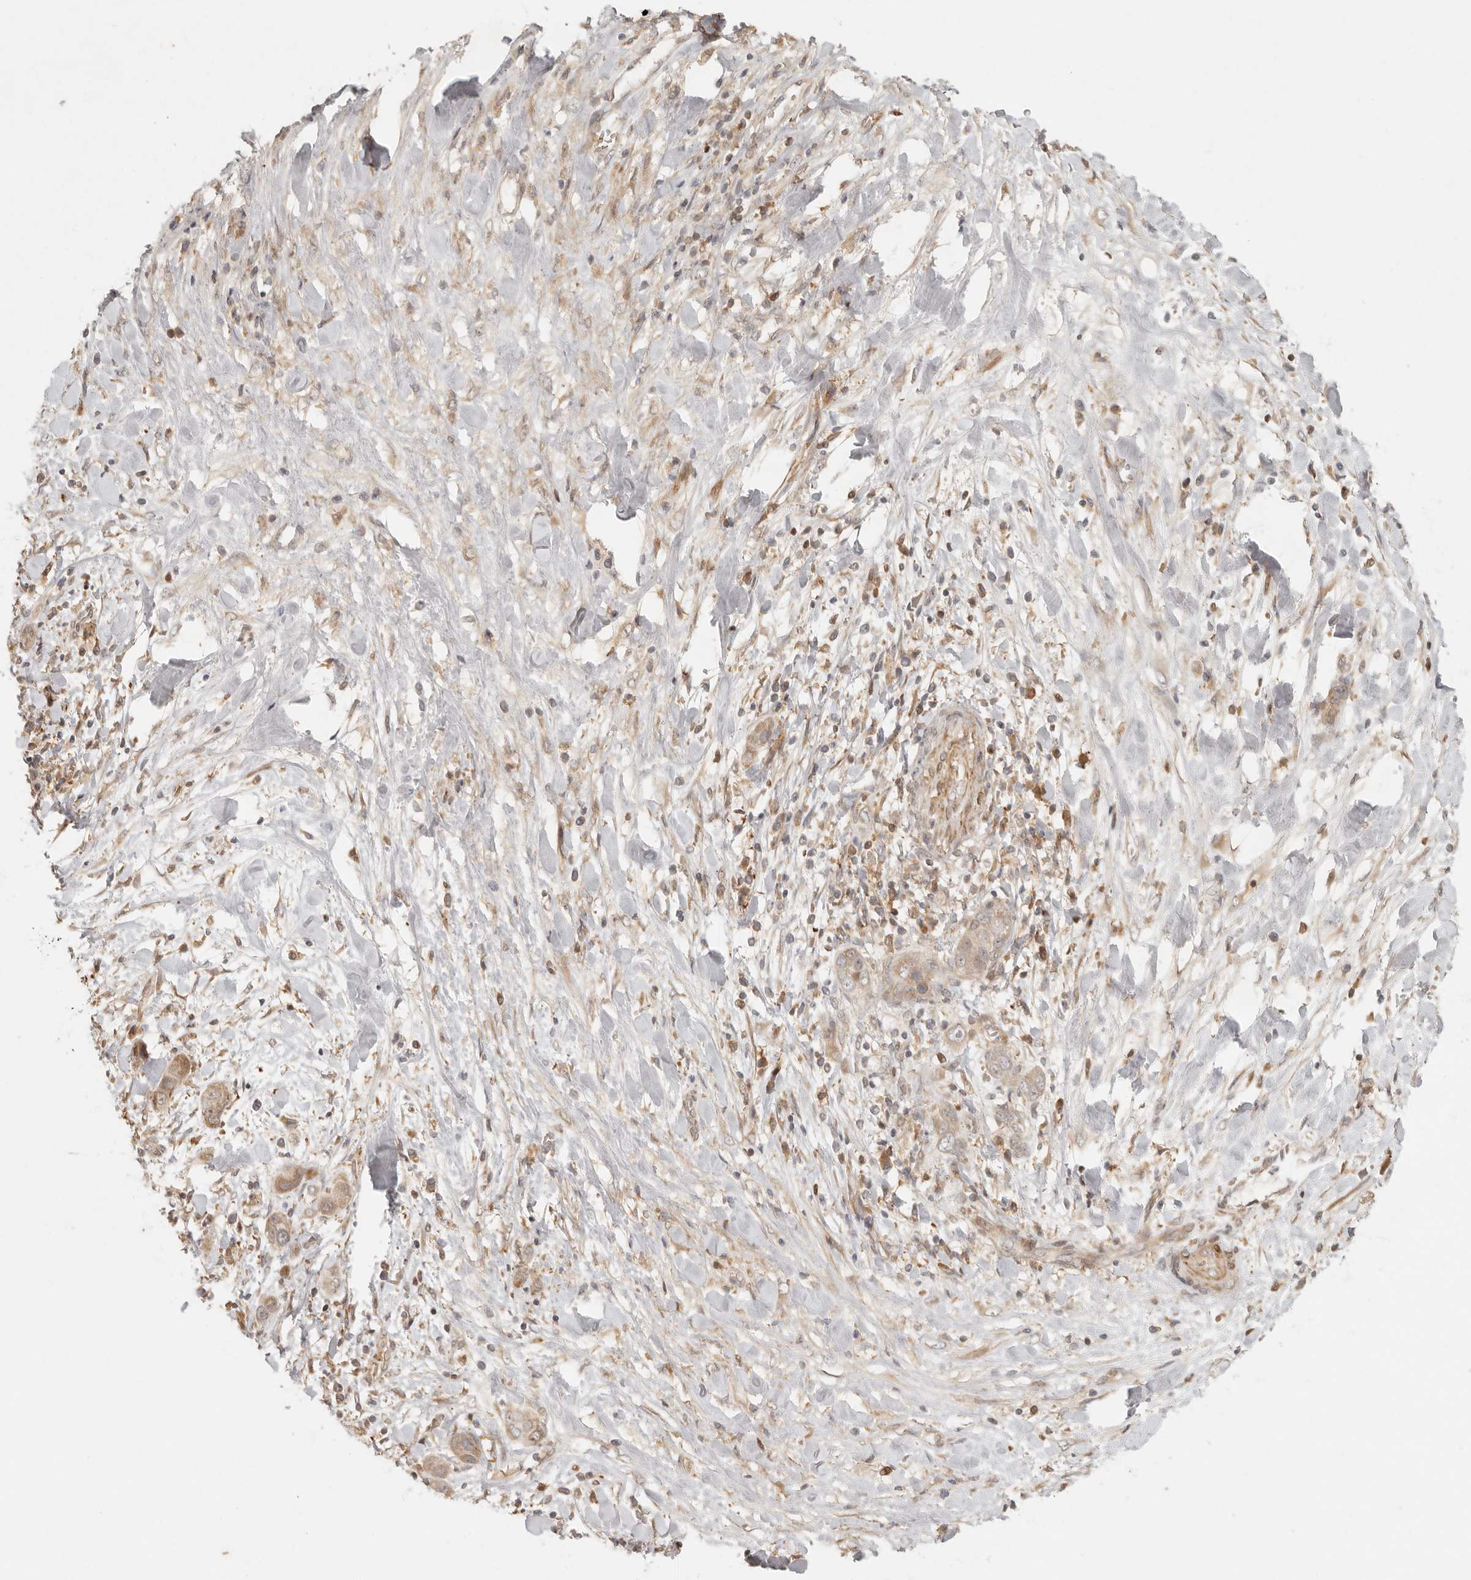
{"staining": {"intensity": "moderate", "quantity": ">75%", "location": "cytoplasmic/membranous"}, "tissue": "liver cancer", "cell_type": "Tumor cells", "image_type": "cancer", "snomed": [{"axis": "morphology", "description": "Cholangiocarcinoma"}, {"axis": "topography", "description": "Liver"}], "caption": "About >75% of tumor cells in liver cancer display moderate cytoplasmic/membranous protein expression as visualized by brown immunohistochemical staining.", "gene": "AHDC1", "patient": {"sex": "female", "age": 52}}